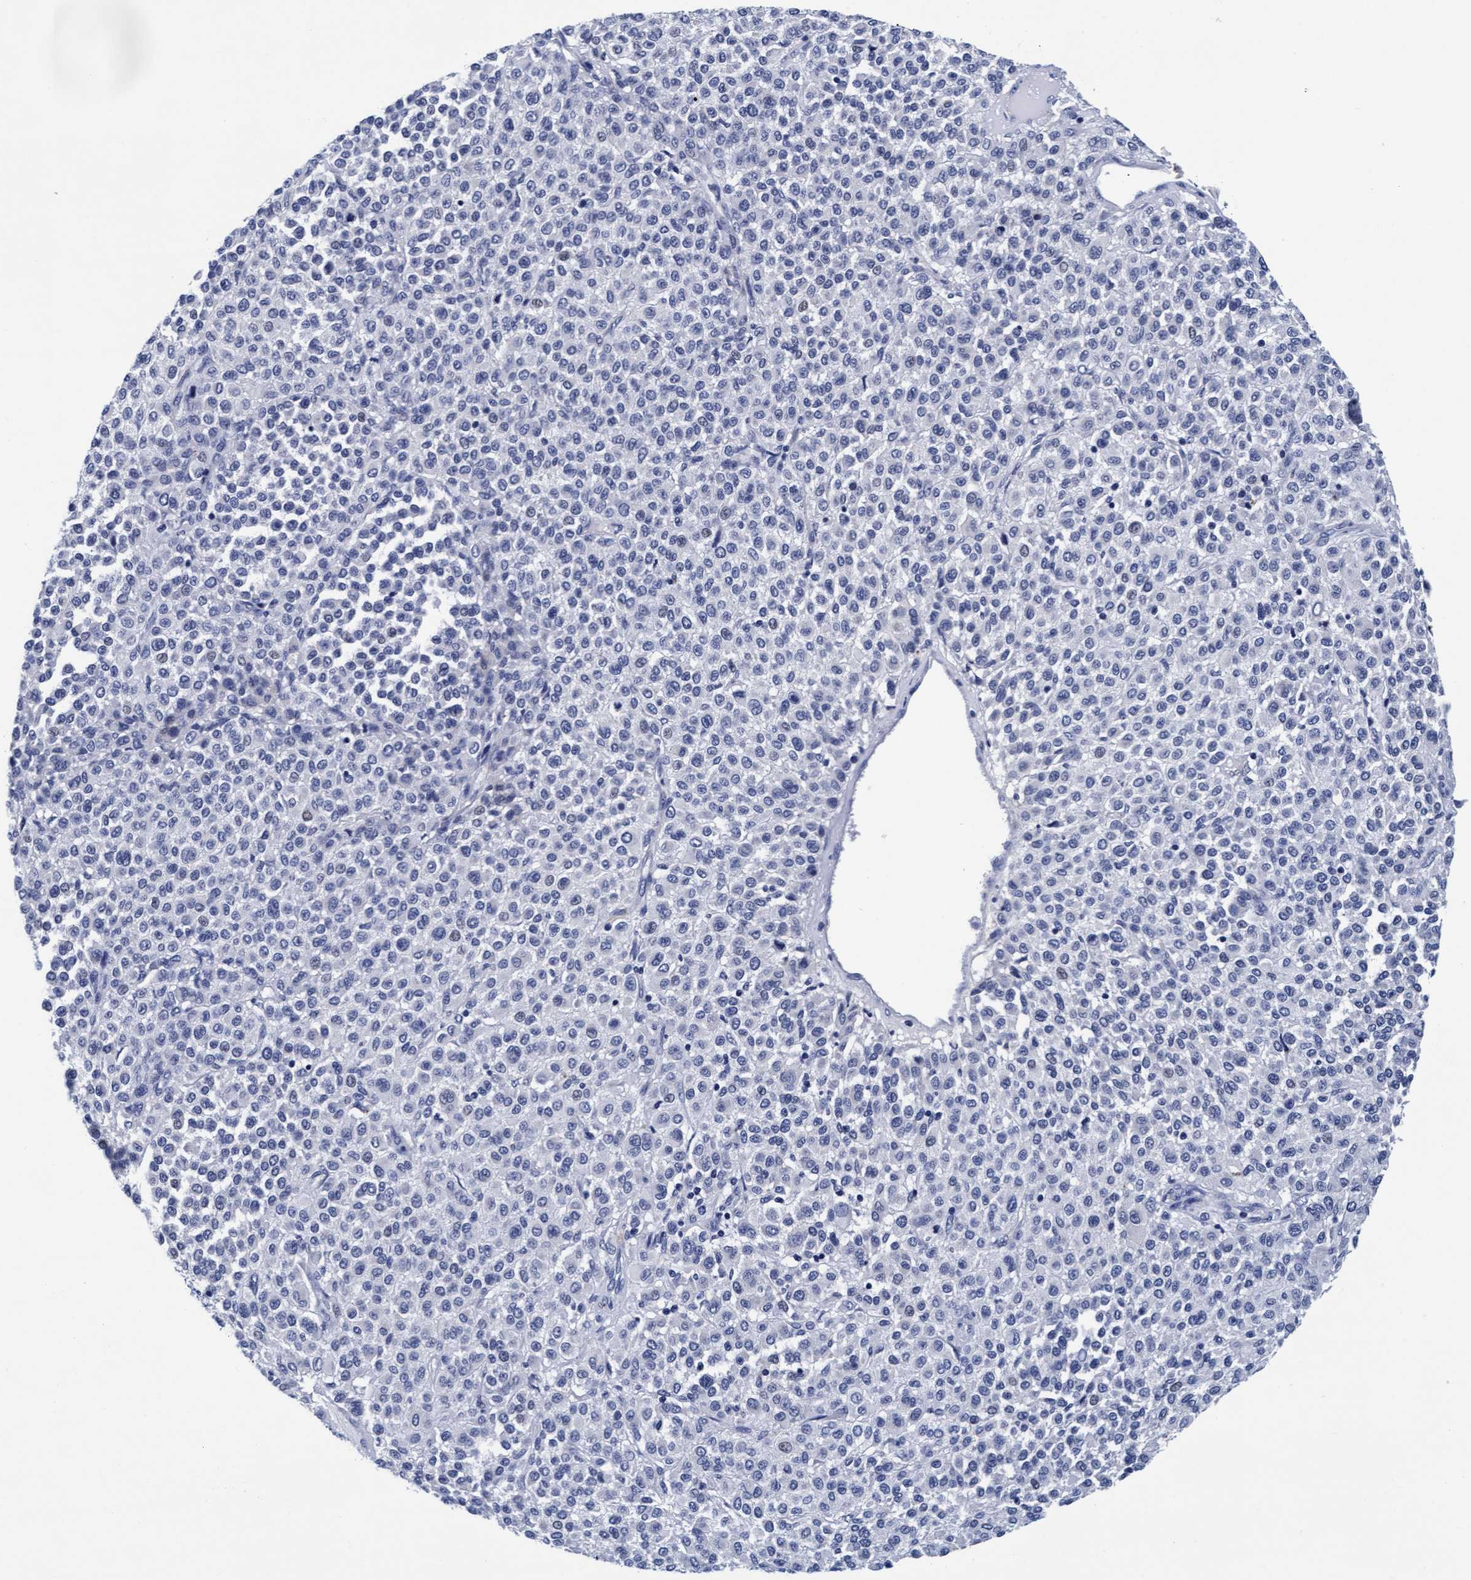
{"staining": {"intensity": "negative", "quantity": "none", "location": "none"}, "tissue": "melanoma", "cell_type": "Tumor cells", "image_type": "cancer", "snomed": [{"axis": "morphology", "description": "Malignant melanoma, Metastatic site"}, {"axis": "topography", "description": "Pancreas"}], "caption": "IHC histopathology image of neoplastic tissue: human melanoma stained with DAB shows no significant protein expression in tumor cells.", "gene": "ARSG", "patient": {"sex": "female", "age": 30}}